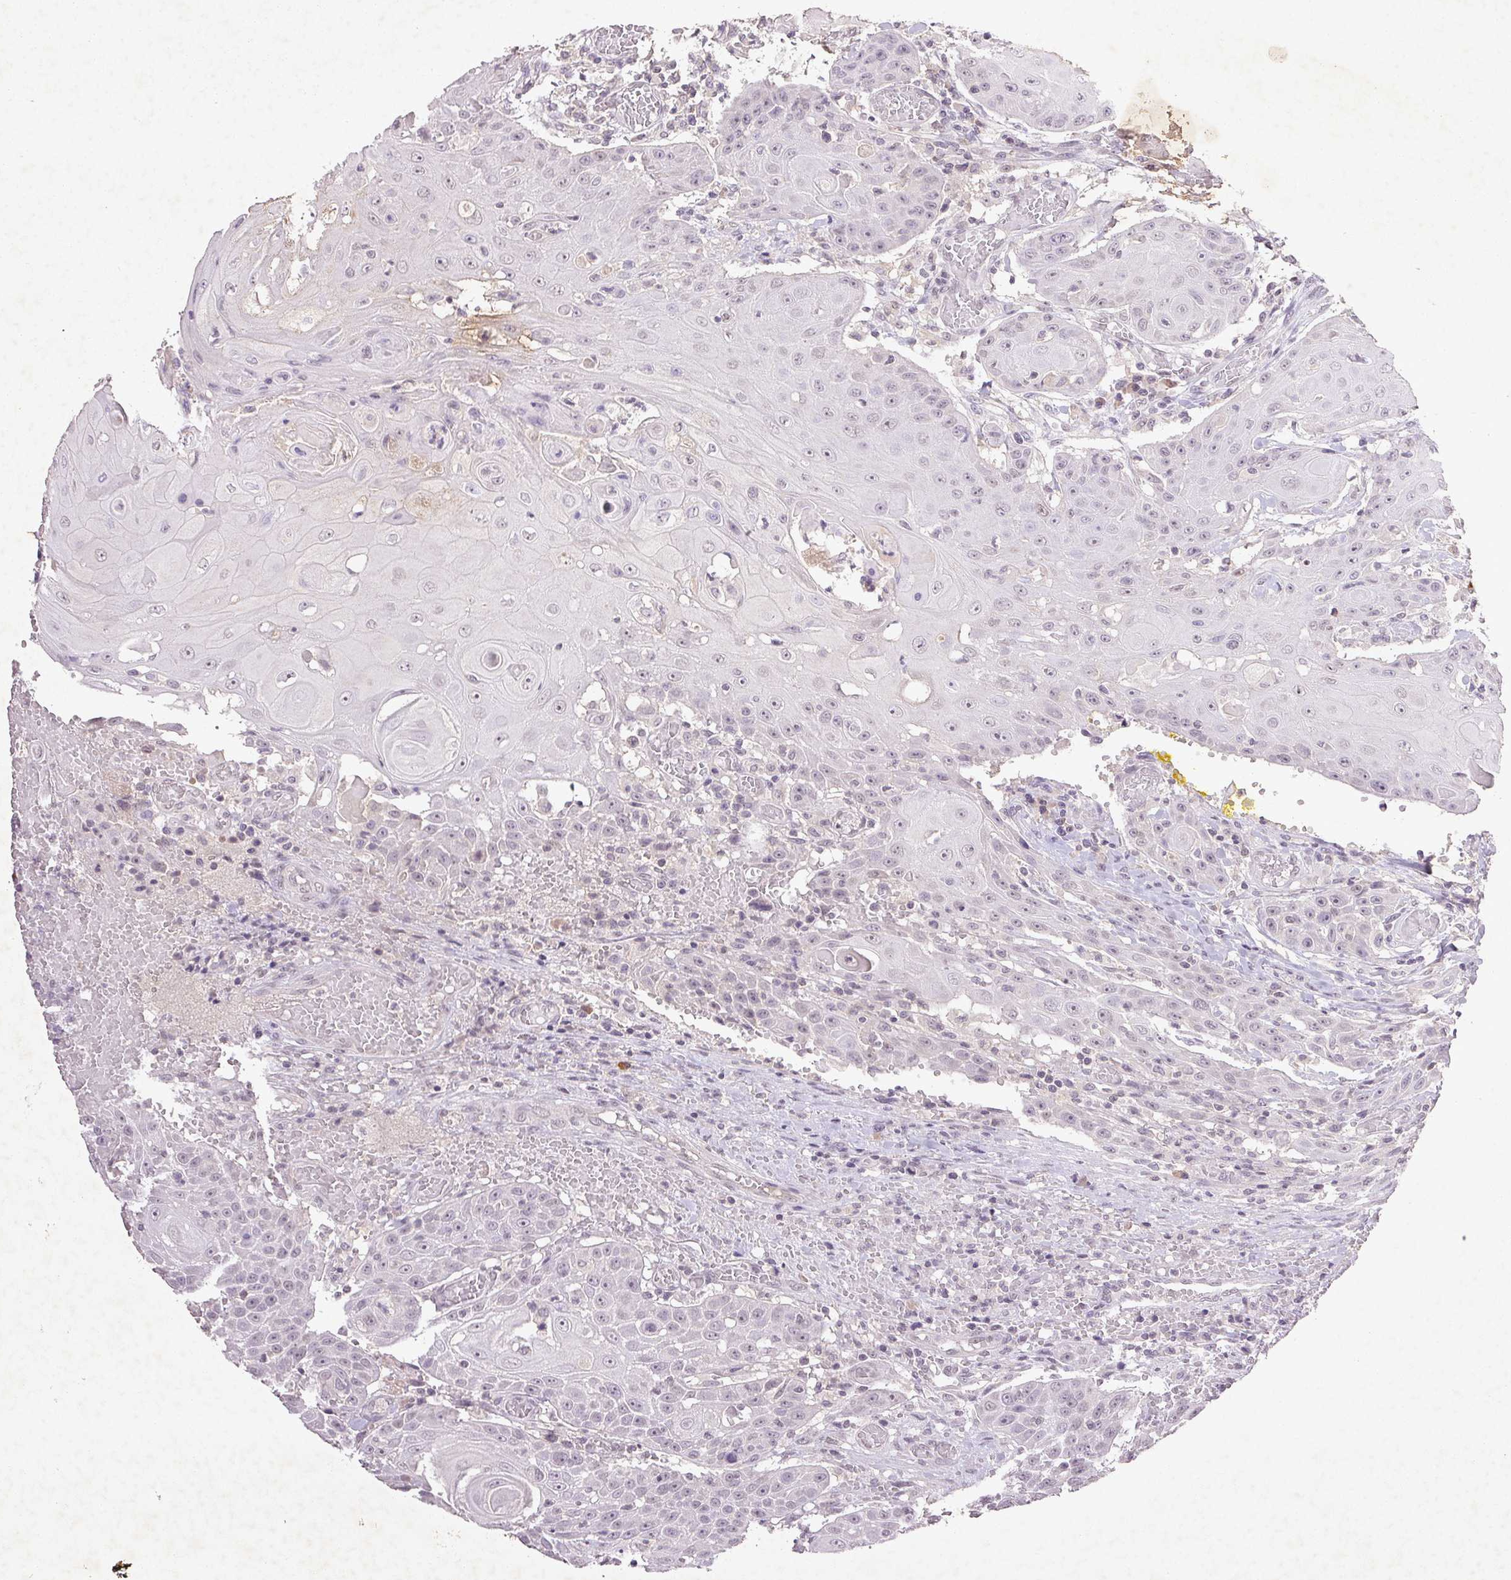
{"staining": {"intensity": "negative", "quantity": "none", "location": "none"}, "tissue": "head and neck cancer", "cell_type": "Tumor cells", "image_type": "cancer", "snomed": [{"axis": "morphology", "description": "Normal tissue, NOS"}, {"axis": "morphology", "description": "Squamous cell carcinoma, NOS"}, {"axis": "topography", "description": "Oral tissue"}, {"axis": "topography", "description": "Head-Neck"}], "caption": "Immunohistochemistry (IHC) of human squamous cell carcinoma (head and neck) demonstrates no expression in tumor cells.", "gene": "FAM168B", "patient": {"sex": "female", "age": 55}}